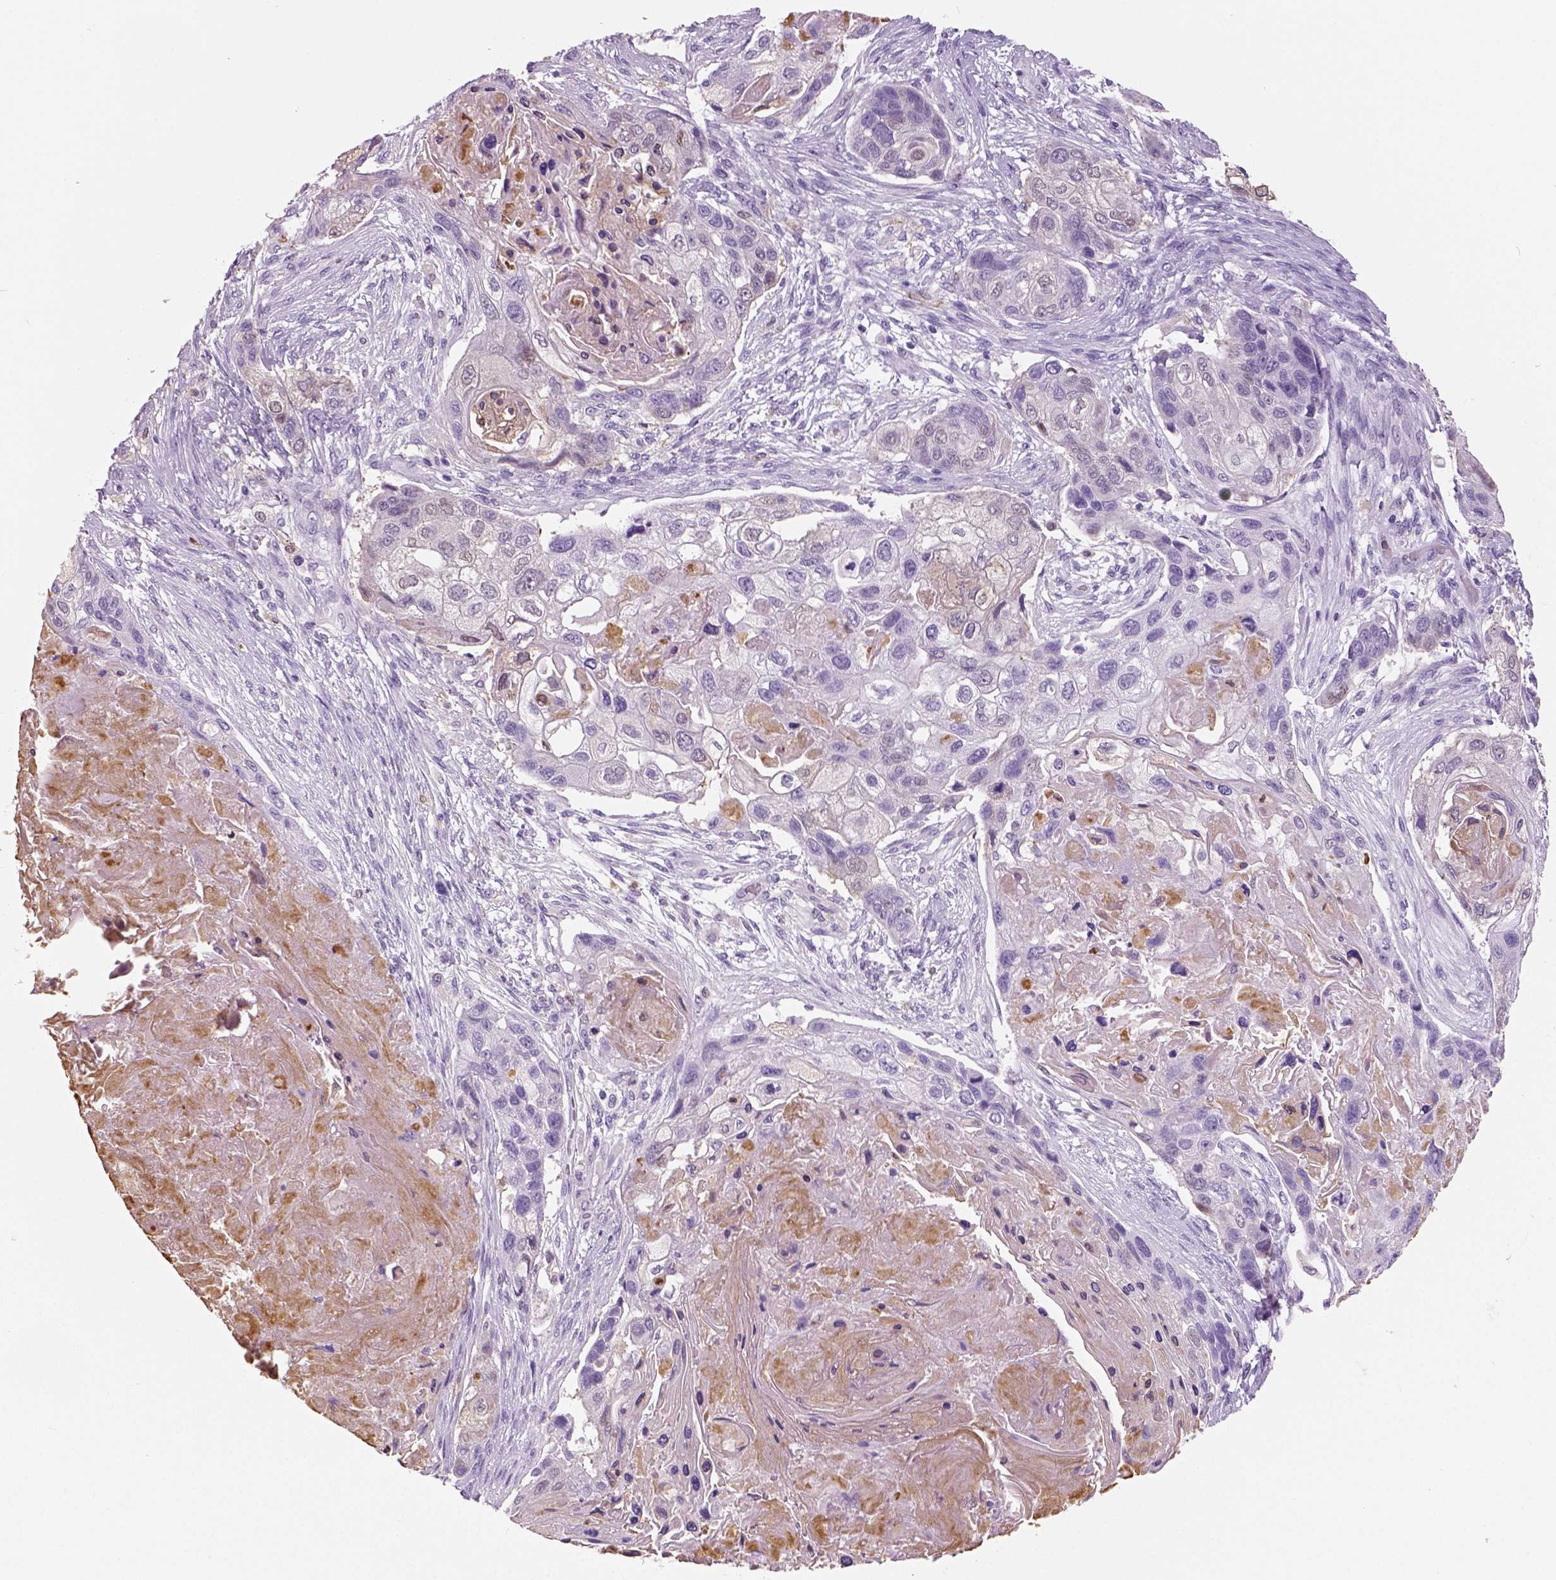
{"staining": {"intensity": "negative", "quantity": "none", "location": "none"}, "tissue": "lung cancer", "cell_type": "Tumor cells", "image_type": "cancer", "snomed": [{"axis": "morphology", "description": "Squamous cell carcinoma, NOS"}, {"axis": "topography", "description": "Lung"}], "caption": "Lung cancer stained for a protein using immunohistochemistry displays no expression tumor cells.", "gene": "NECAB2", "patient": {"sex": "male", "age": 69}}